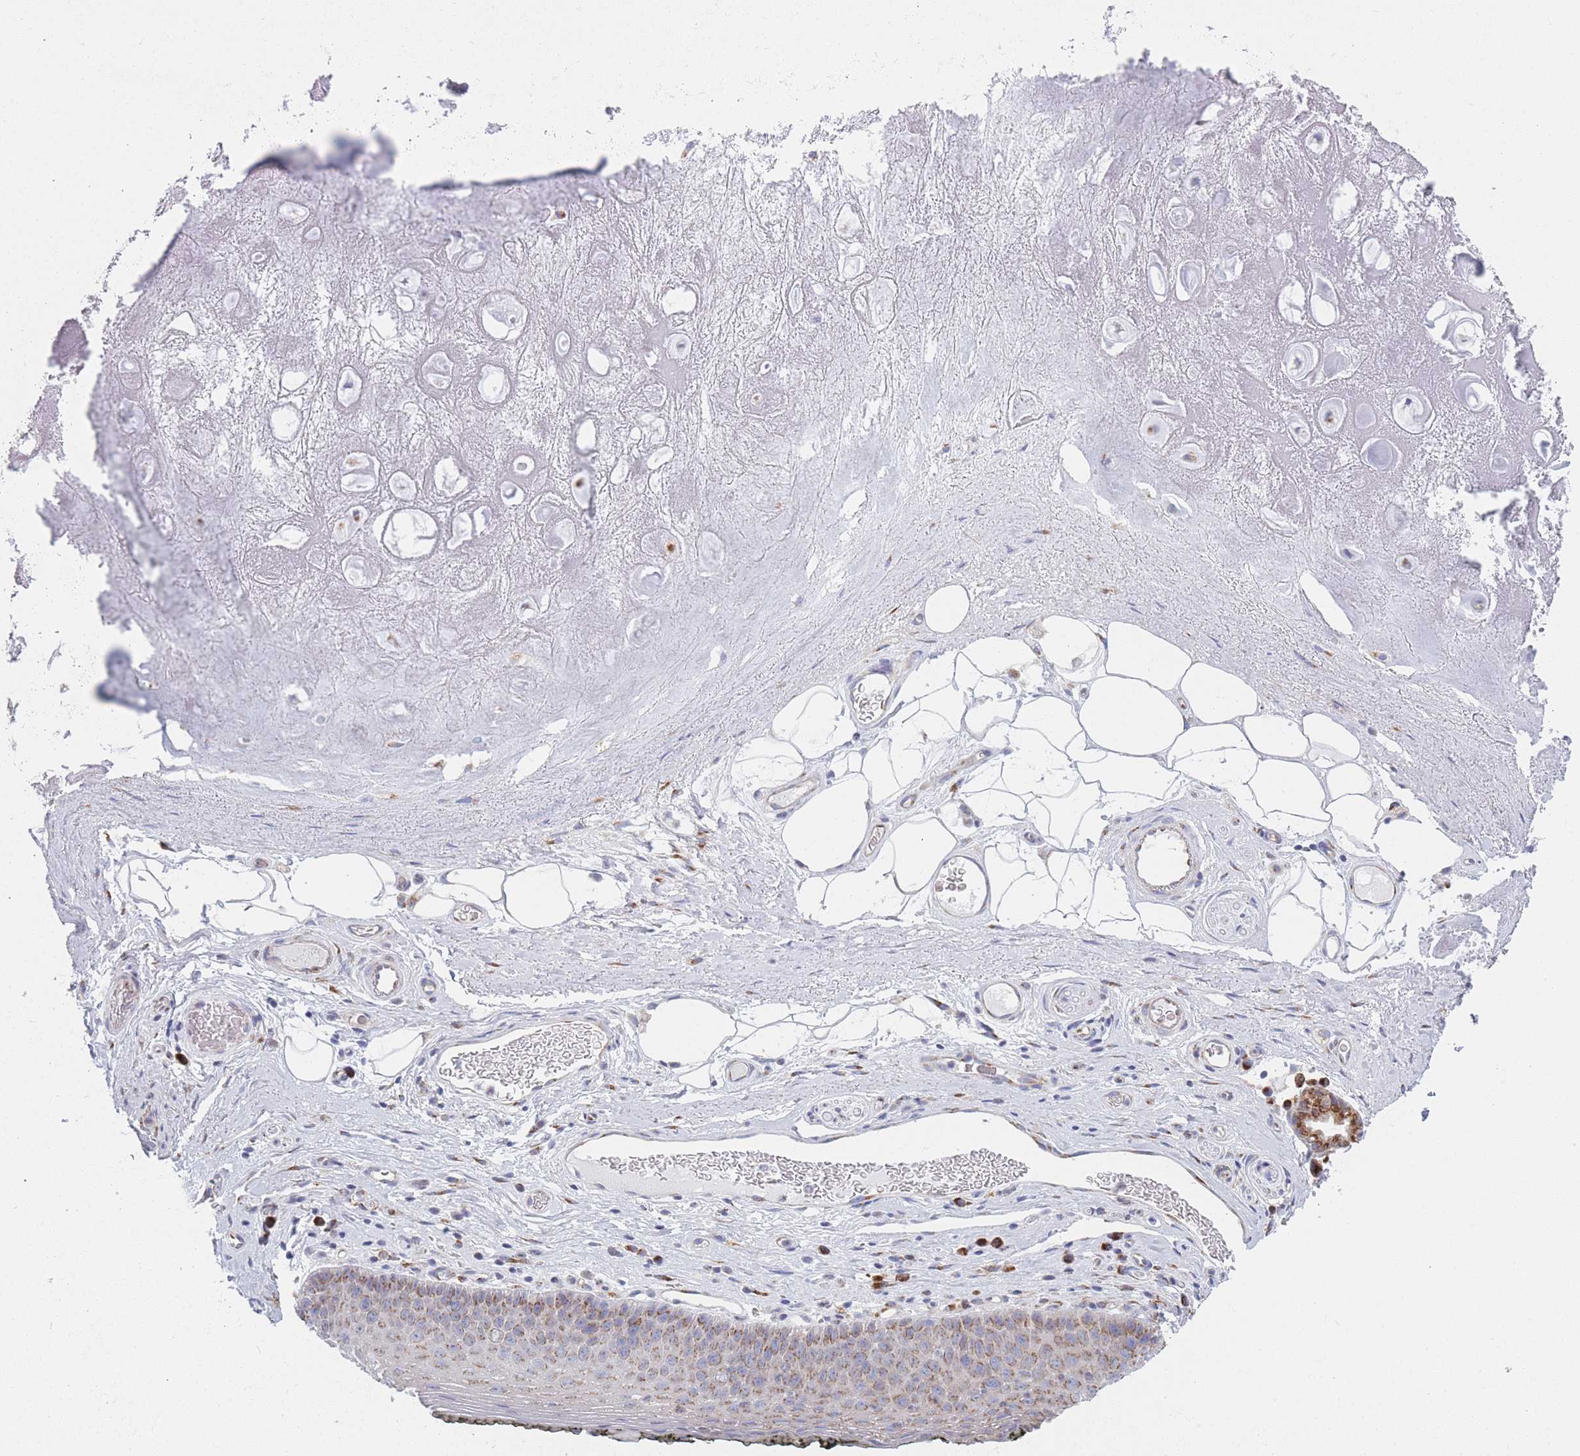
{"staining": {"intensity": "negative", "quantity": "none", "location": "none"}, "tissue": "adipose tissue", "cell_type": "Adipocytes", "image_type": "normal", "snomed": [{"axis": "morphology", "description": "Normal tissue, NOS"}, {"axis": "topography", "description": "Cartilage tissue"}], "caption": "DAB (3,3'-diaminobenzidine) immunohistochemical staining of benign human adipose tissue reveals no significant expression in adipocytes.", "gene": "MRPL30", "patient": {"sex": "male", "age": 81}}